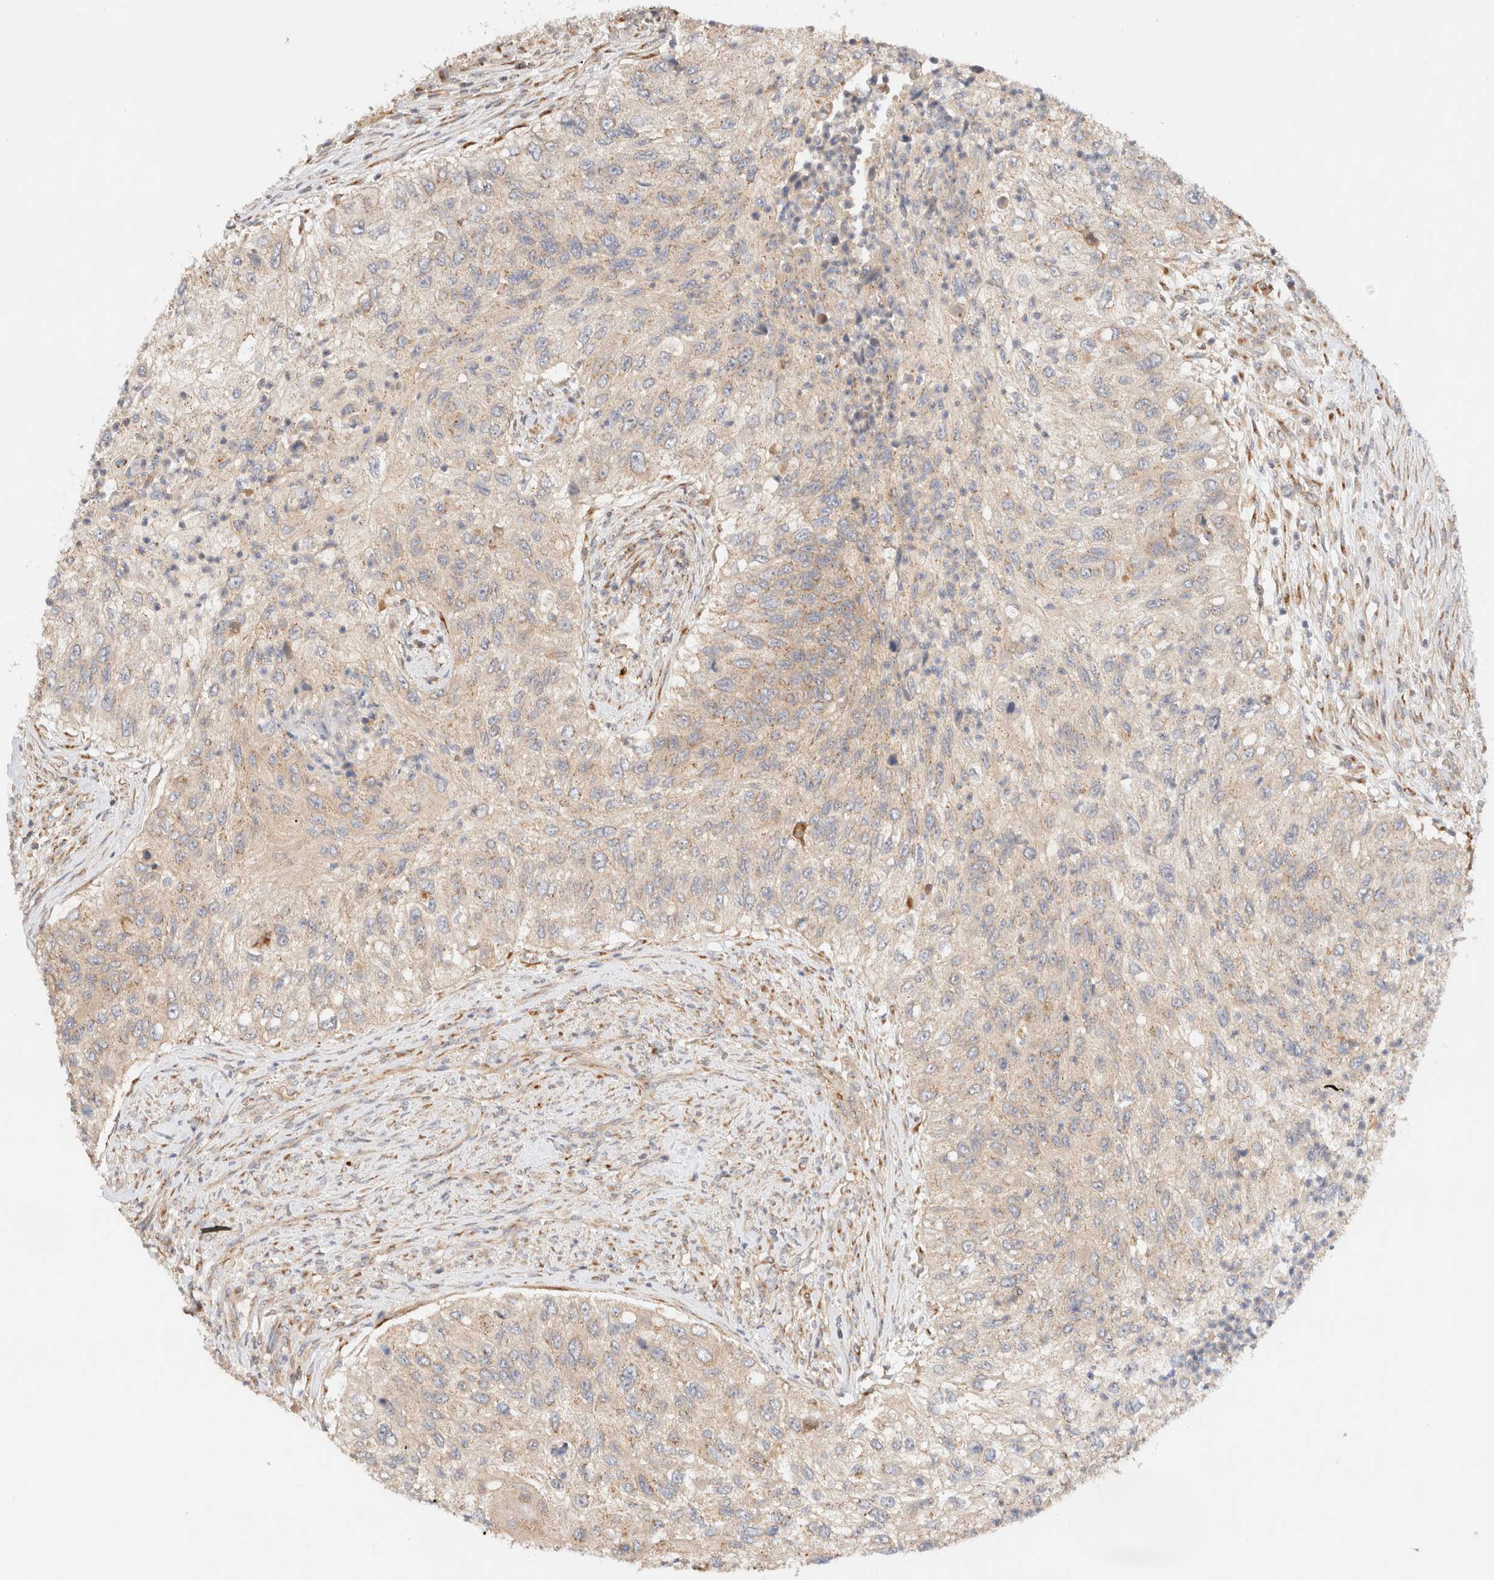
{"staining": {"intensity": "weak", "quantity": "25%-75%", "location": "cytoplasmic/membranous"}, "tissue": "urothelial cancer", "cell_type": "Tumor cells", "image_type": "cancer", "snomed": [{"axis": "morphology", "description": "Urothelial carcinoma, High grade"}, {"axis": "topography", "description": "Urinary bladder"}], "caption": "This micrograph displays immunohistochemistry staining of human high-grade urothelial carcinoma, with low weak cytoplasmic/membranous positivity in approximately 25%-75% of tumor cells.", "gene": "RABEP1", "patient": {"sex": "female", "age": 60}}